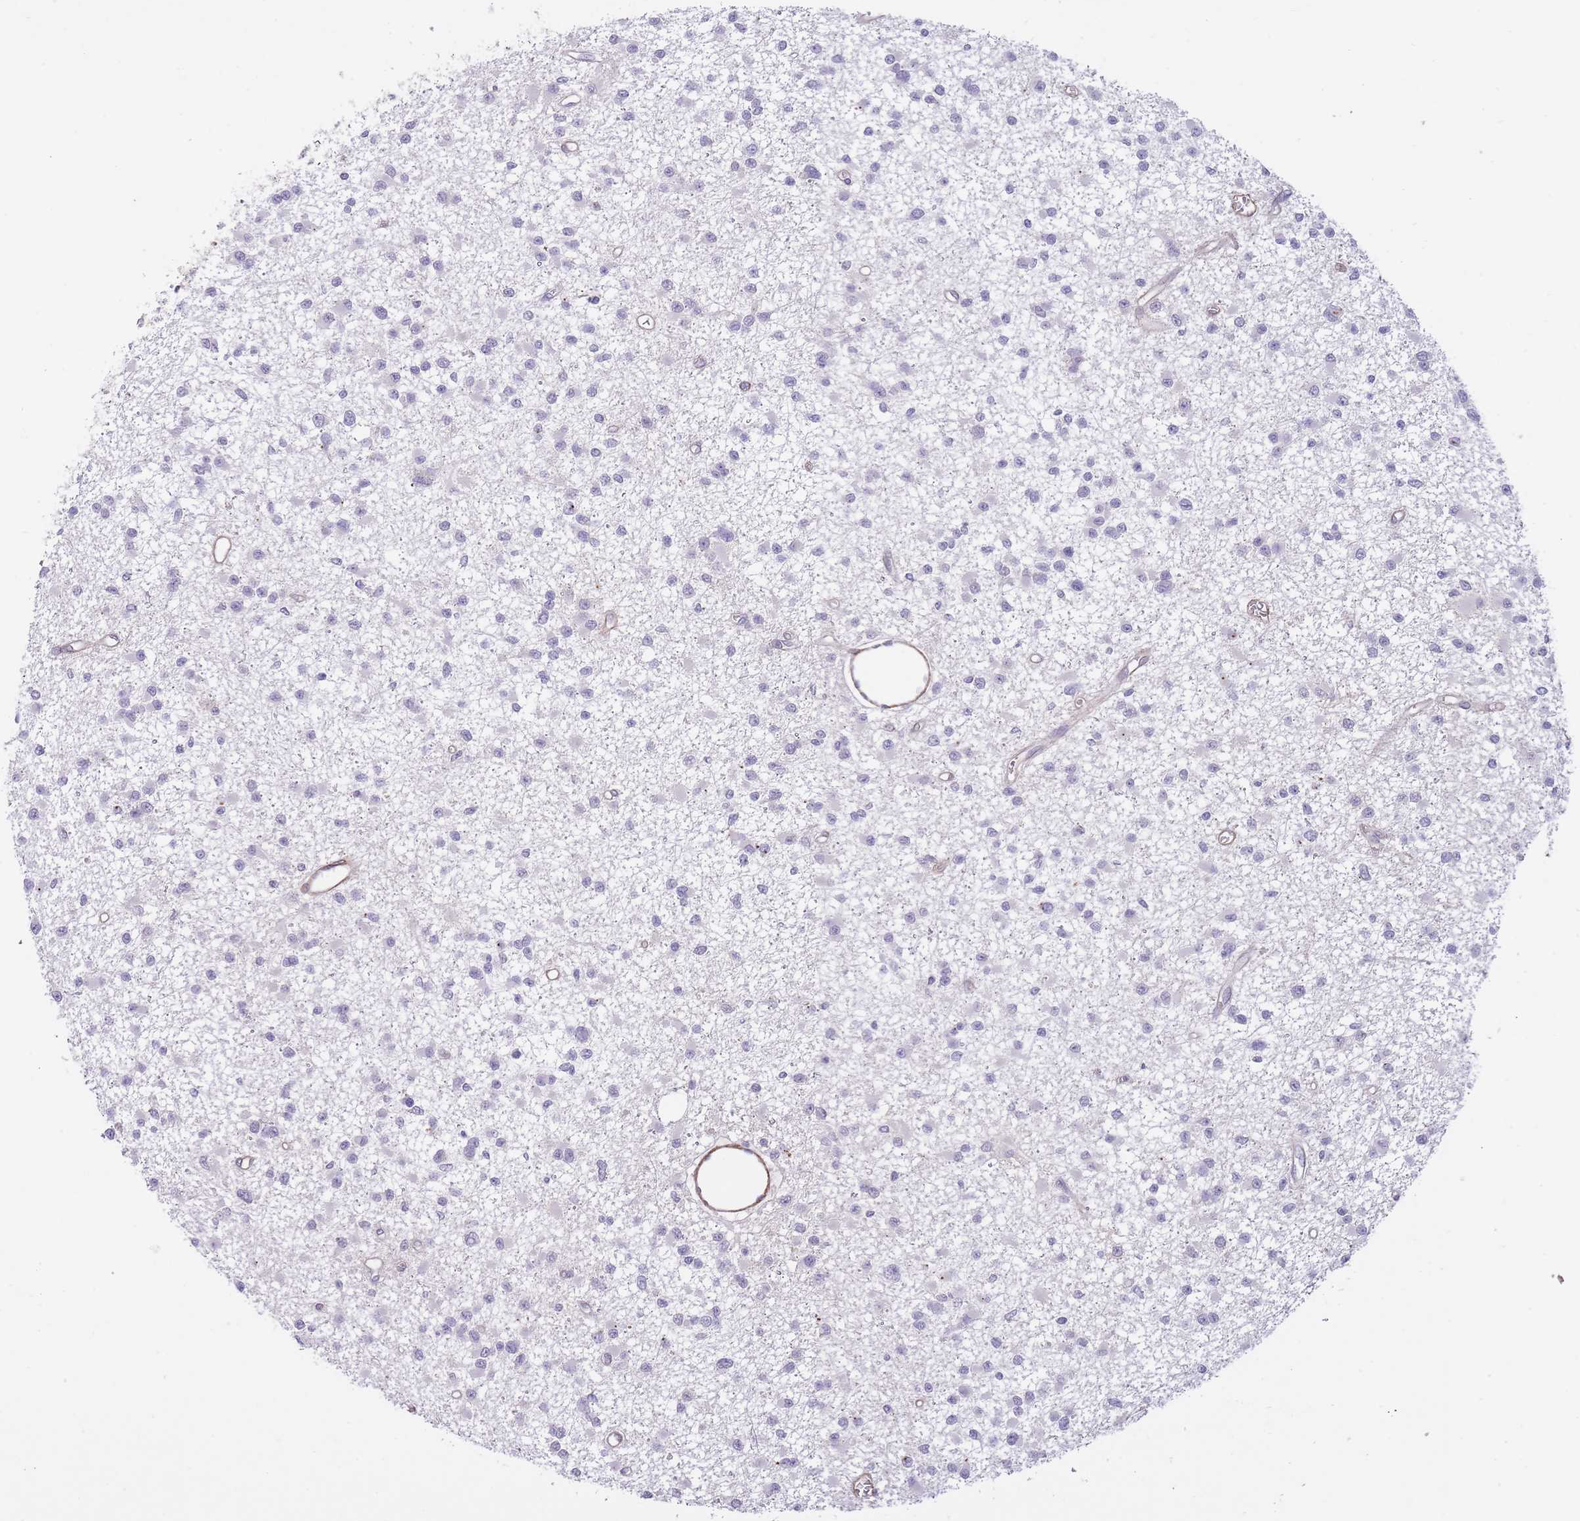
{"staining": {"intensity": "negative", "quantity": "none", "location": "none"}, "tissue": "glioma", "cell_type": "Tumor cells", "image_type": "cancer", "snomed": [{"axis": "morphology", "description": "Glioma, malignant, Low grade"}, {"axis": "topography", "description": "Brain"}], "caption": "Human glioma stained for a protein using immunohistochemistry (IHC) exhibits no staining in tumor cells.", "gene": "QTRT1", "patient": {"sex": "female", "age": 22}}